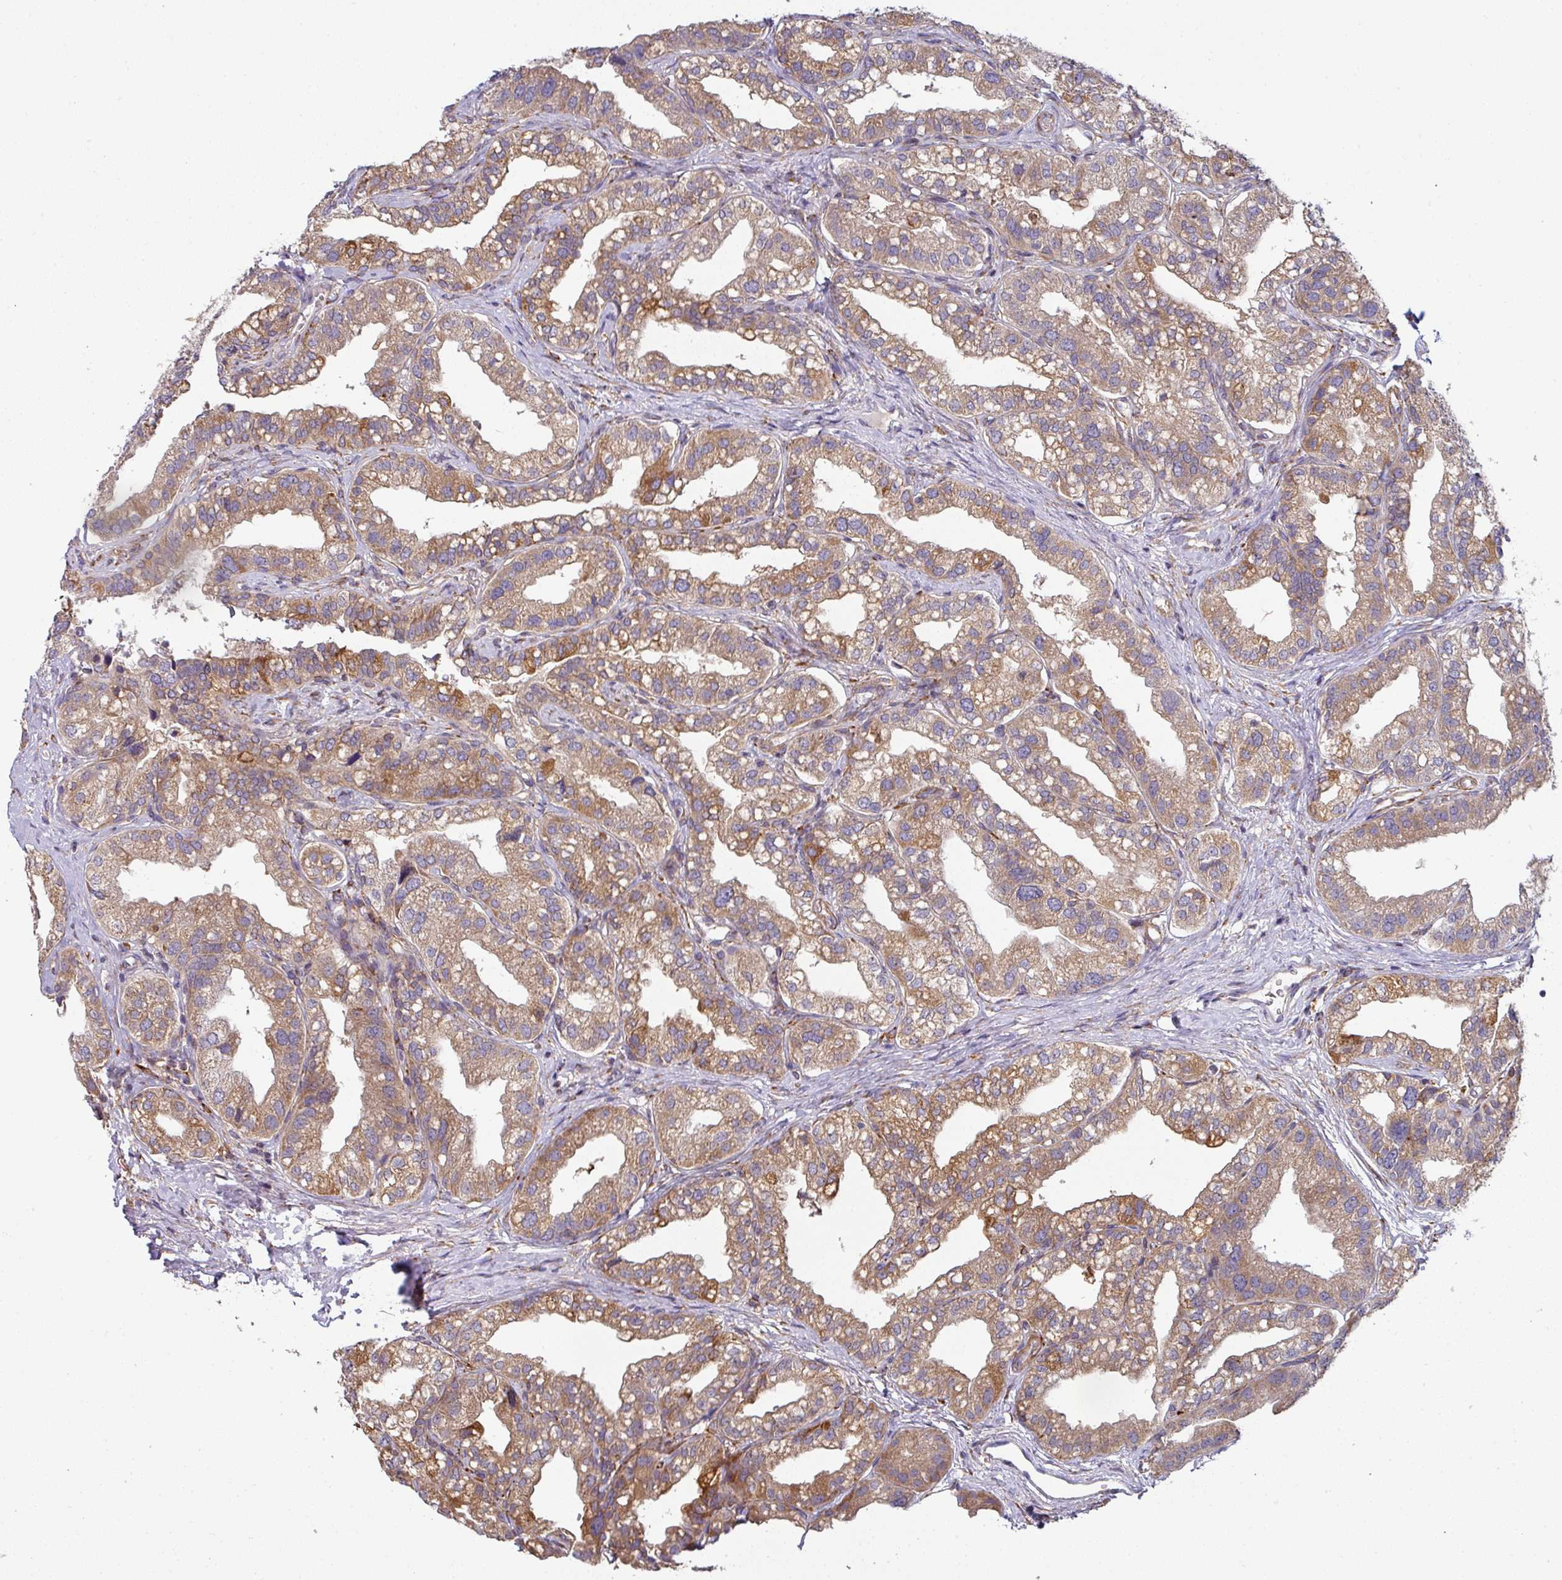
{"staining": {"intensity": "moderate", "quantity": ">75%", "location": "cytoplasmic/membranous"}, "tissue": "seminal vesicle", "cell_type": "Glandular cells", "image_type": "normal", "snomed": [{"axis": "morphology", "description": "Normal tissue, NOS"}, {"axis": "topography", "description": "Seminal veicle"}, {"axis": "topography", "description": "Peripheral nerve tissue"}], "caption": "The histopathology image exhibits a brown stain indicating the presence of a protein in the cytoplasmic/membranous of glandular cells in seminal vesicle. (DAB = brown stain, brightfield microscopy at high magnification).", "gene": "ZNF268", "patient": {"sex": "male", "age": 60}}